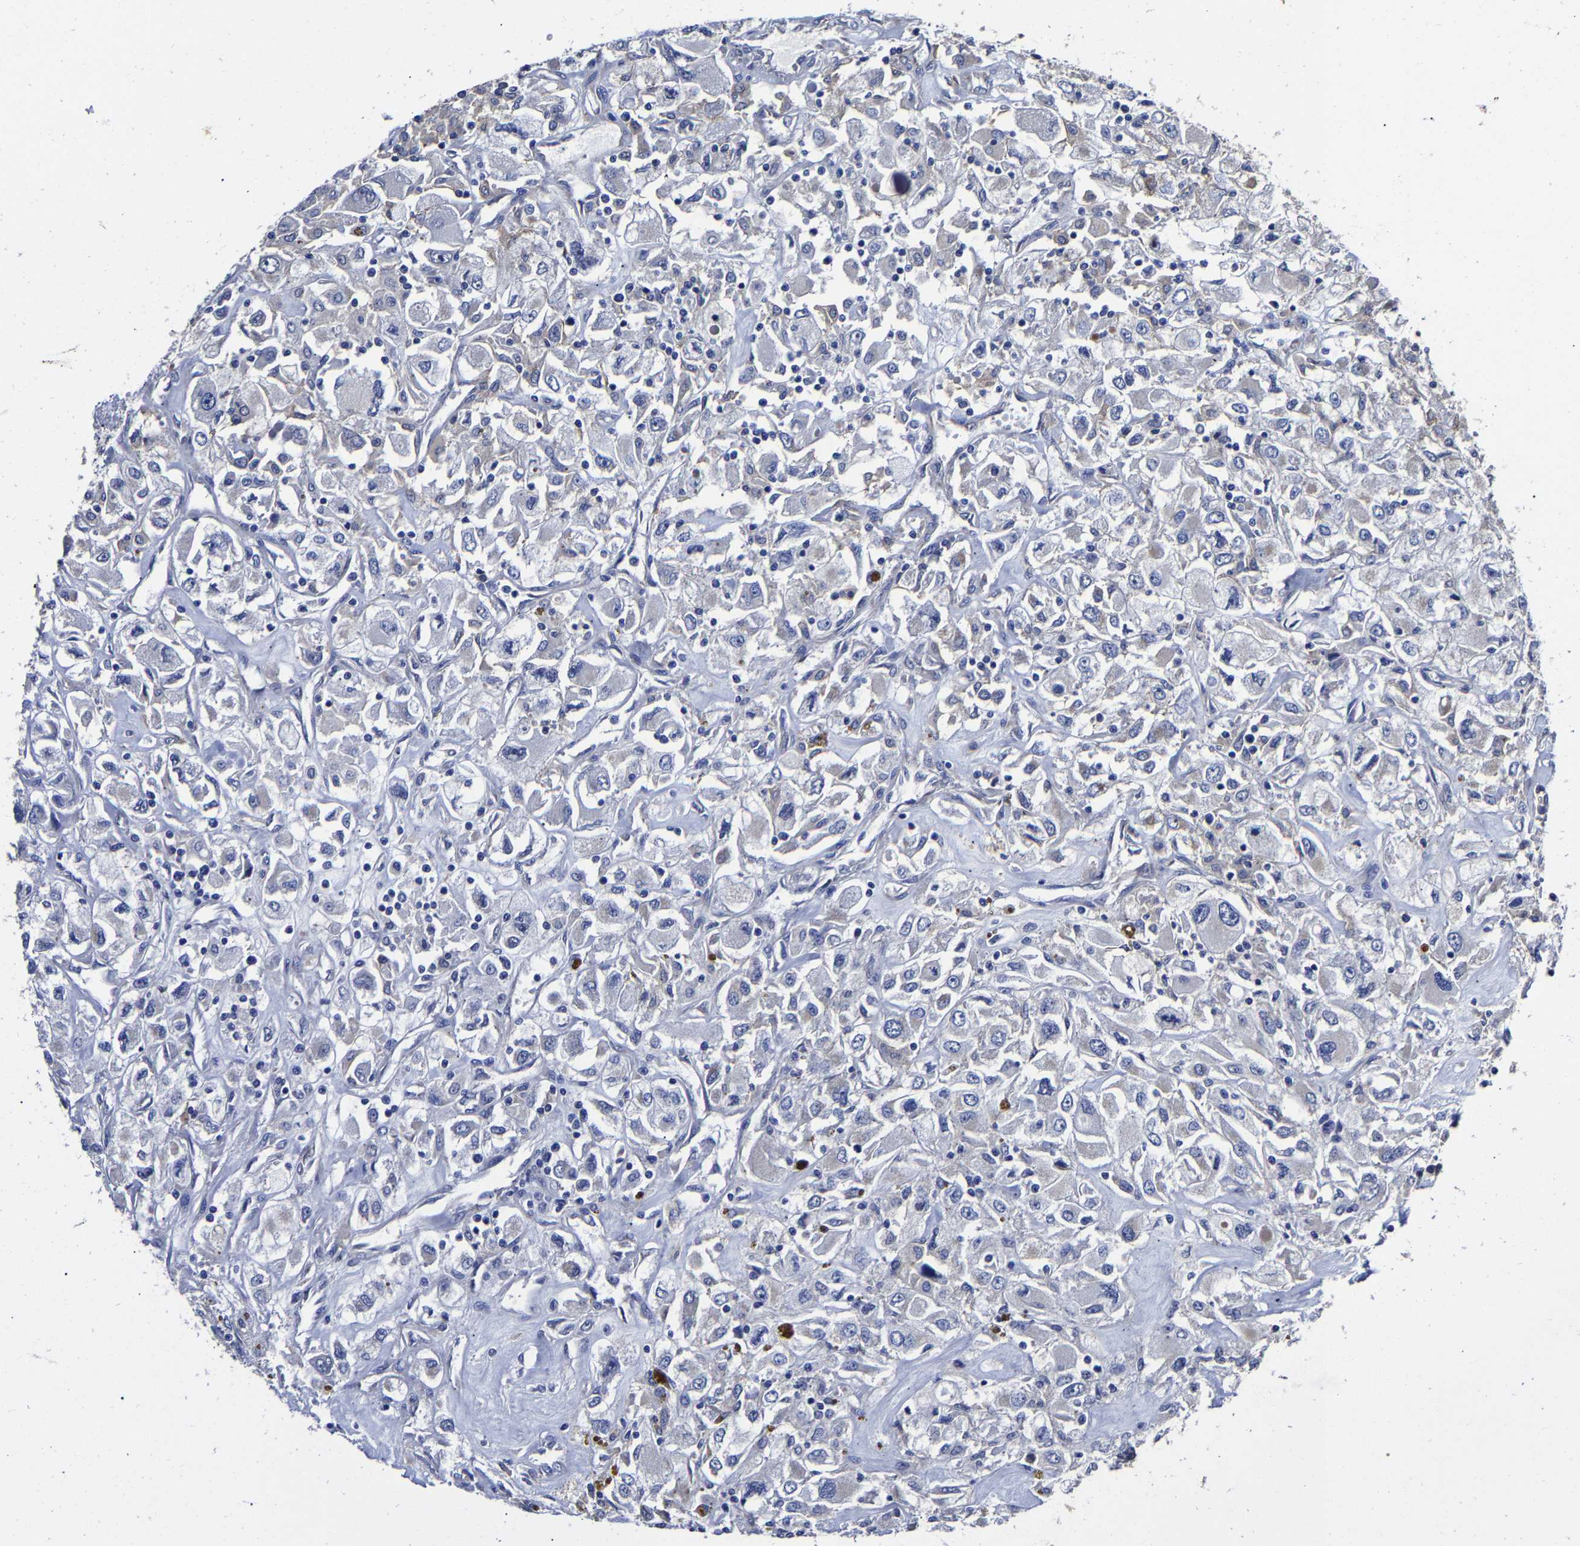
{"staining": {"intensity": "negative", "quantity": "none", "location": "none"}, "tissue": "renal cancer", "cell_type": "Tumor cells", "image_type": "cancer", "snomed": [{"axis": "morphology", "description": "Adenocarcinoma, NOS"}, {"axis": "topography", "description": "Kidney"}], "caption": "Histopathology image shows no protein staining in tumor cells of renal adenocarcinoma tissue.", "gene": "AASS", "patient": {"sex": "female", "age": 52}}